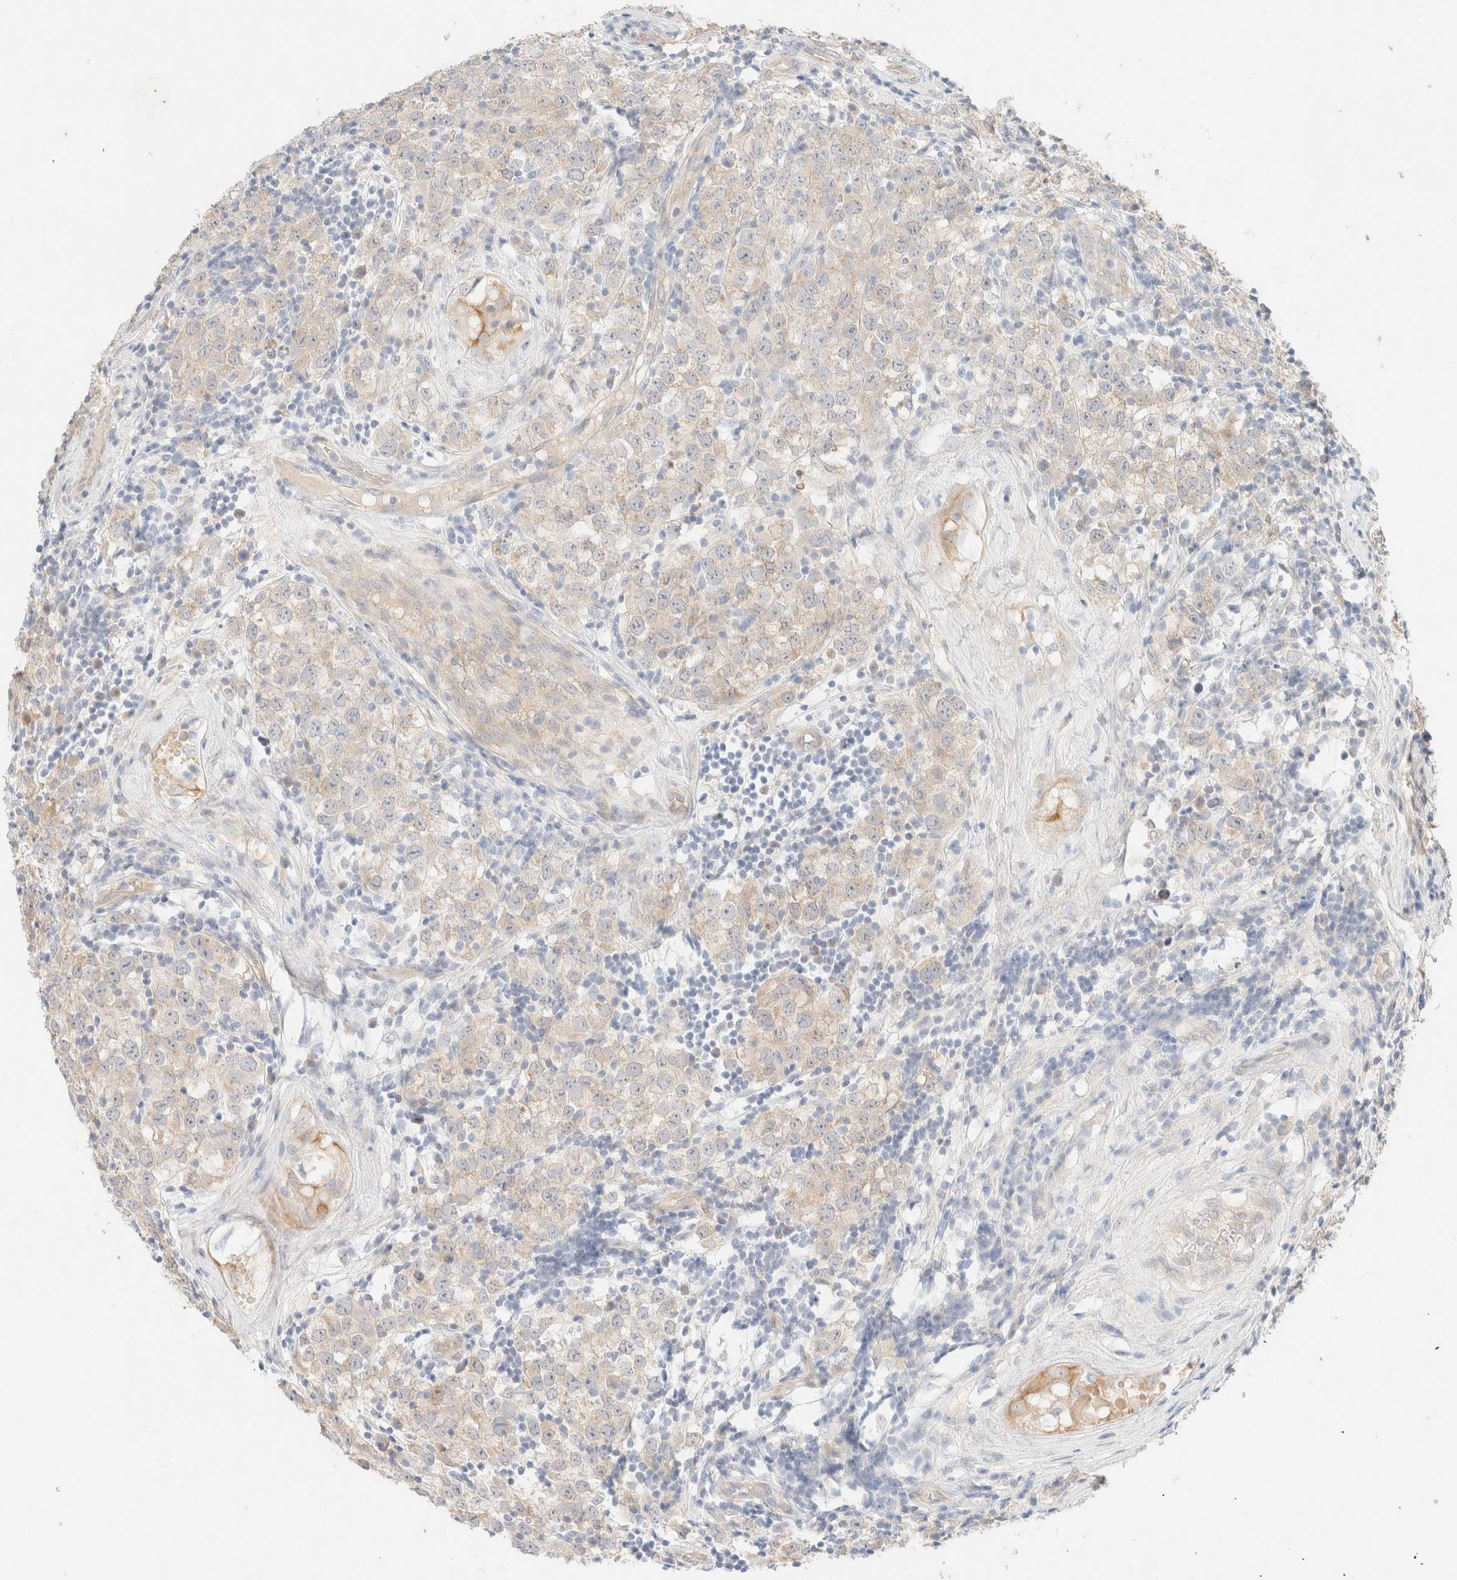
{"staining": {"intensity": "weak", "quantity": "<25%", "location": "cytoplasmic/membranous"}, "tissue": "testis cancer", "cell_type": "Tumor cells", "image_type": "cancer", "snomed": [{"axis": "morphology", "description": "Seminoma, NOS"}, {"axis": "morphology", "description": "Carcinoma, Embryonal, NOS"}, {"axis": "topography", "description": "Testis"}], "caption": "Tumor cells show no significant protein staining in testis cancer.", "gene": "CSNK1E", "patient": {"sex": "male", "age": 28}}